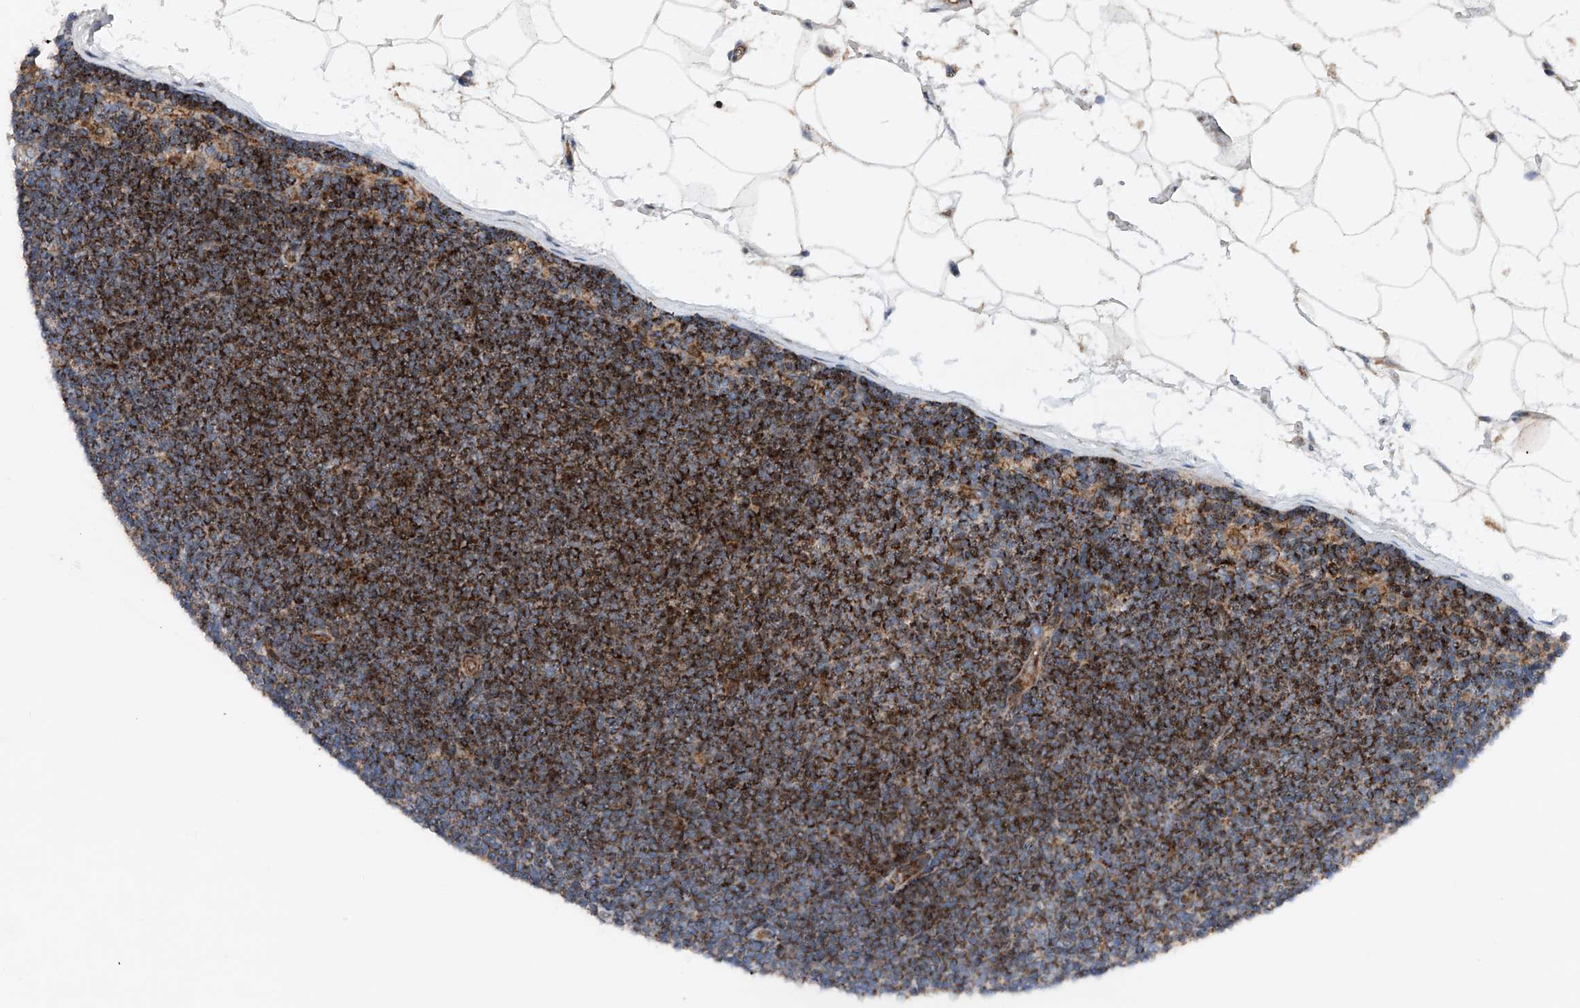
{"staining": {"intensity": "strong", "quantity": ">75%", "location": "cytoplasmic/membranous"}, "tissue": "lymphoma", "cell_type": "Tumor cells", "image_type": "cancer", "snomed": [{"axis": "morphology", "description": "Malignant lymphoma, non-Hodgkin's type, Low grade"}, {"axis": "topography", "description": "Lymph node"}], "caption": "High-magnification brightfield microscopy of low-grade malignant lymphoma, non-Hodgkin's type stained with DAB (3,3'-diaminobenzidine) (brown) and counterstained with hematoxylin (blue). tumor cells exhibit strong cytoplasmic/membranous positivity is present in approximately>75% of cells. Nuclei are stained in blue.", "gene": "DAD1", "patient": {"sex": "female", "age": 53}}